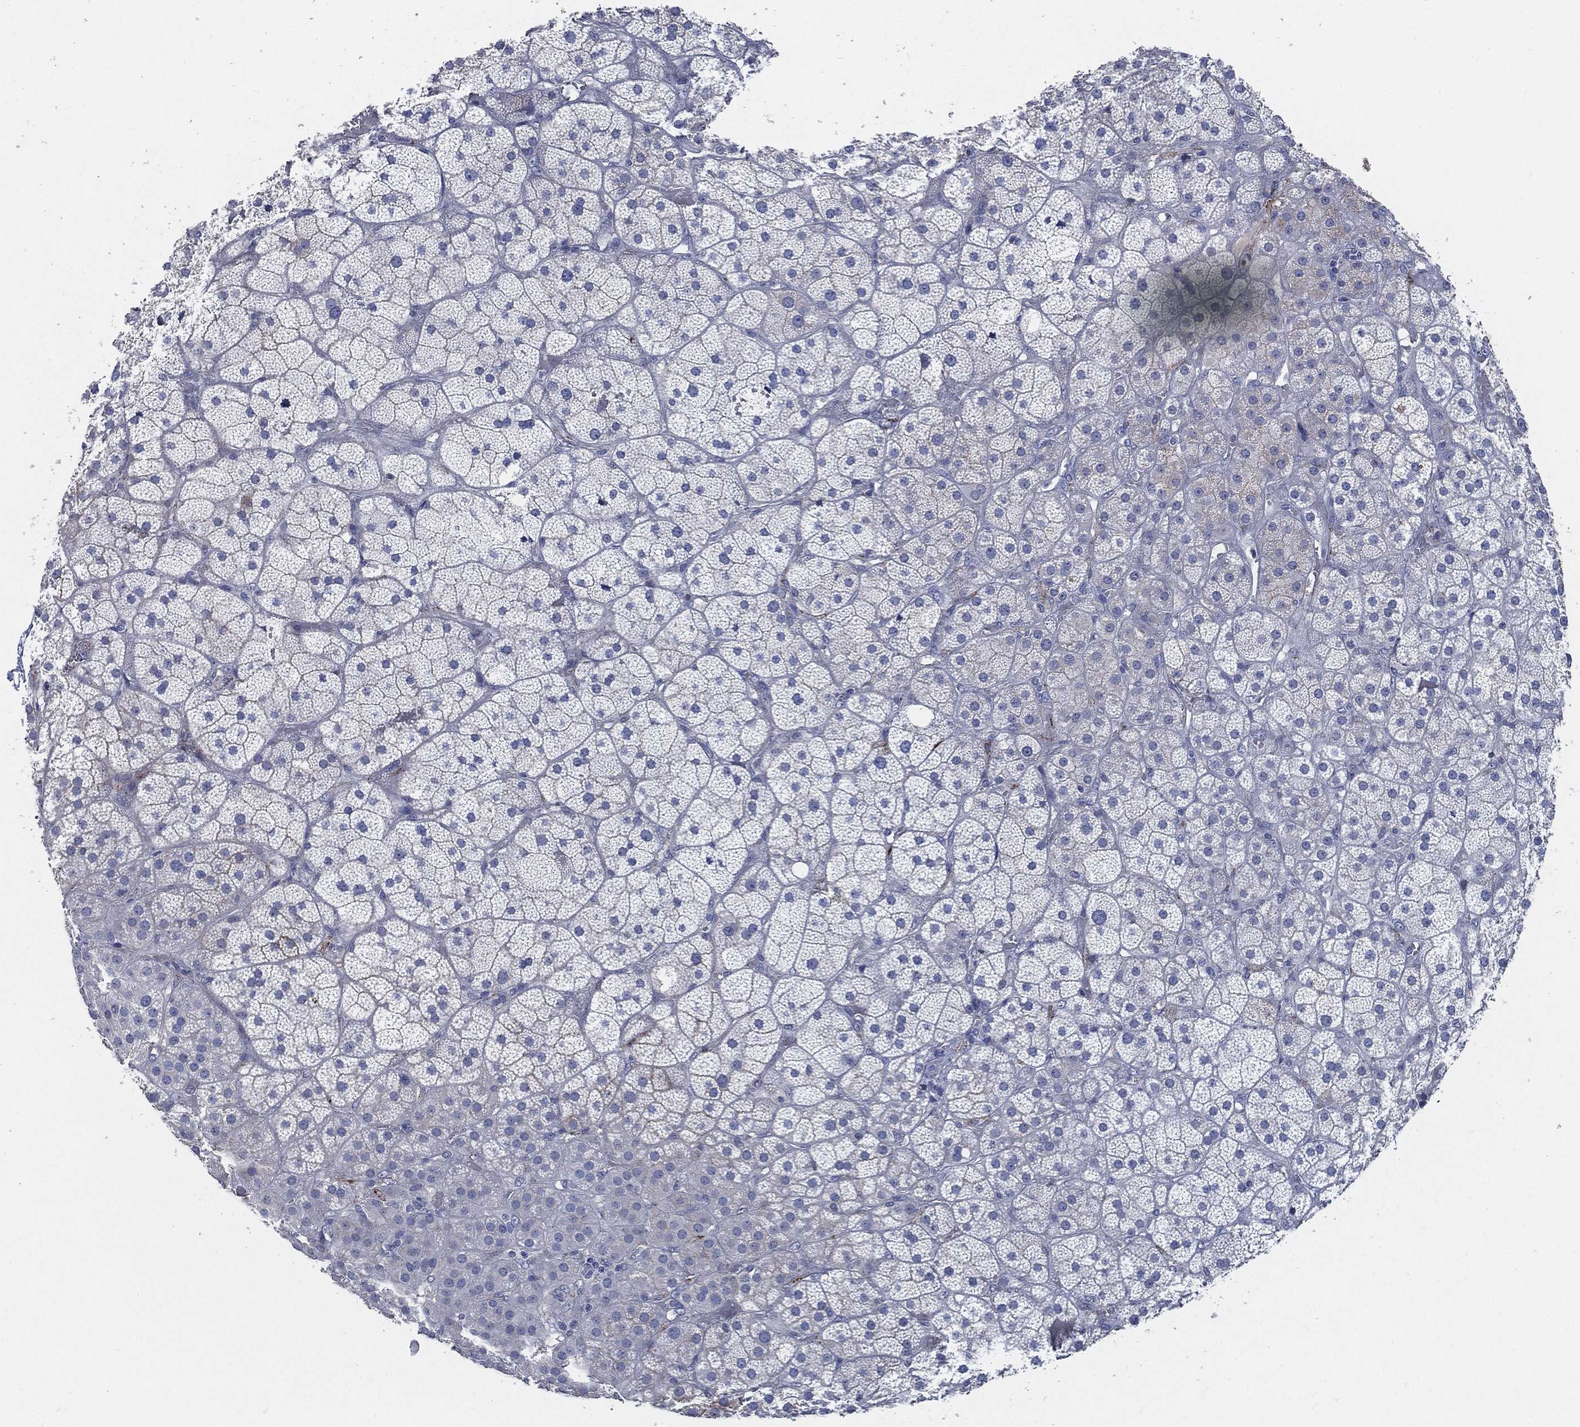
{"staining": {"intensity": "negative", "quantity": "none", "location": "none"}, "tissue": "adrenal gland", "cell_type": "Glandular cells", "image_type": "normal", "snomed": [{"axis": "morphology", "description": "Normal tissue, NOS"}, {"axis": "topography", "description": "Adrenal gland"}], "caption": "The histopathology image reveals no staining of glandular cells in unremarkable adrenal gland.", "gene": "CD27", "patient": {"sex": "male", "age": 57}}